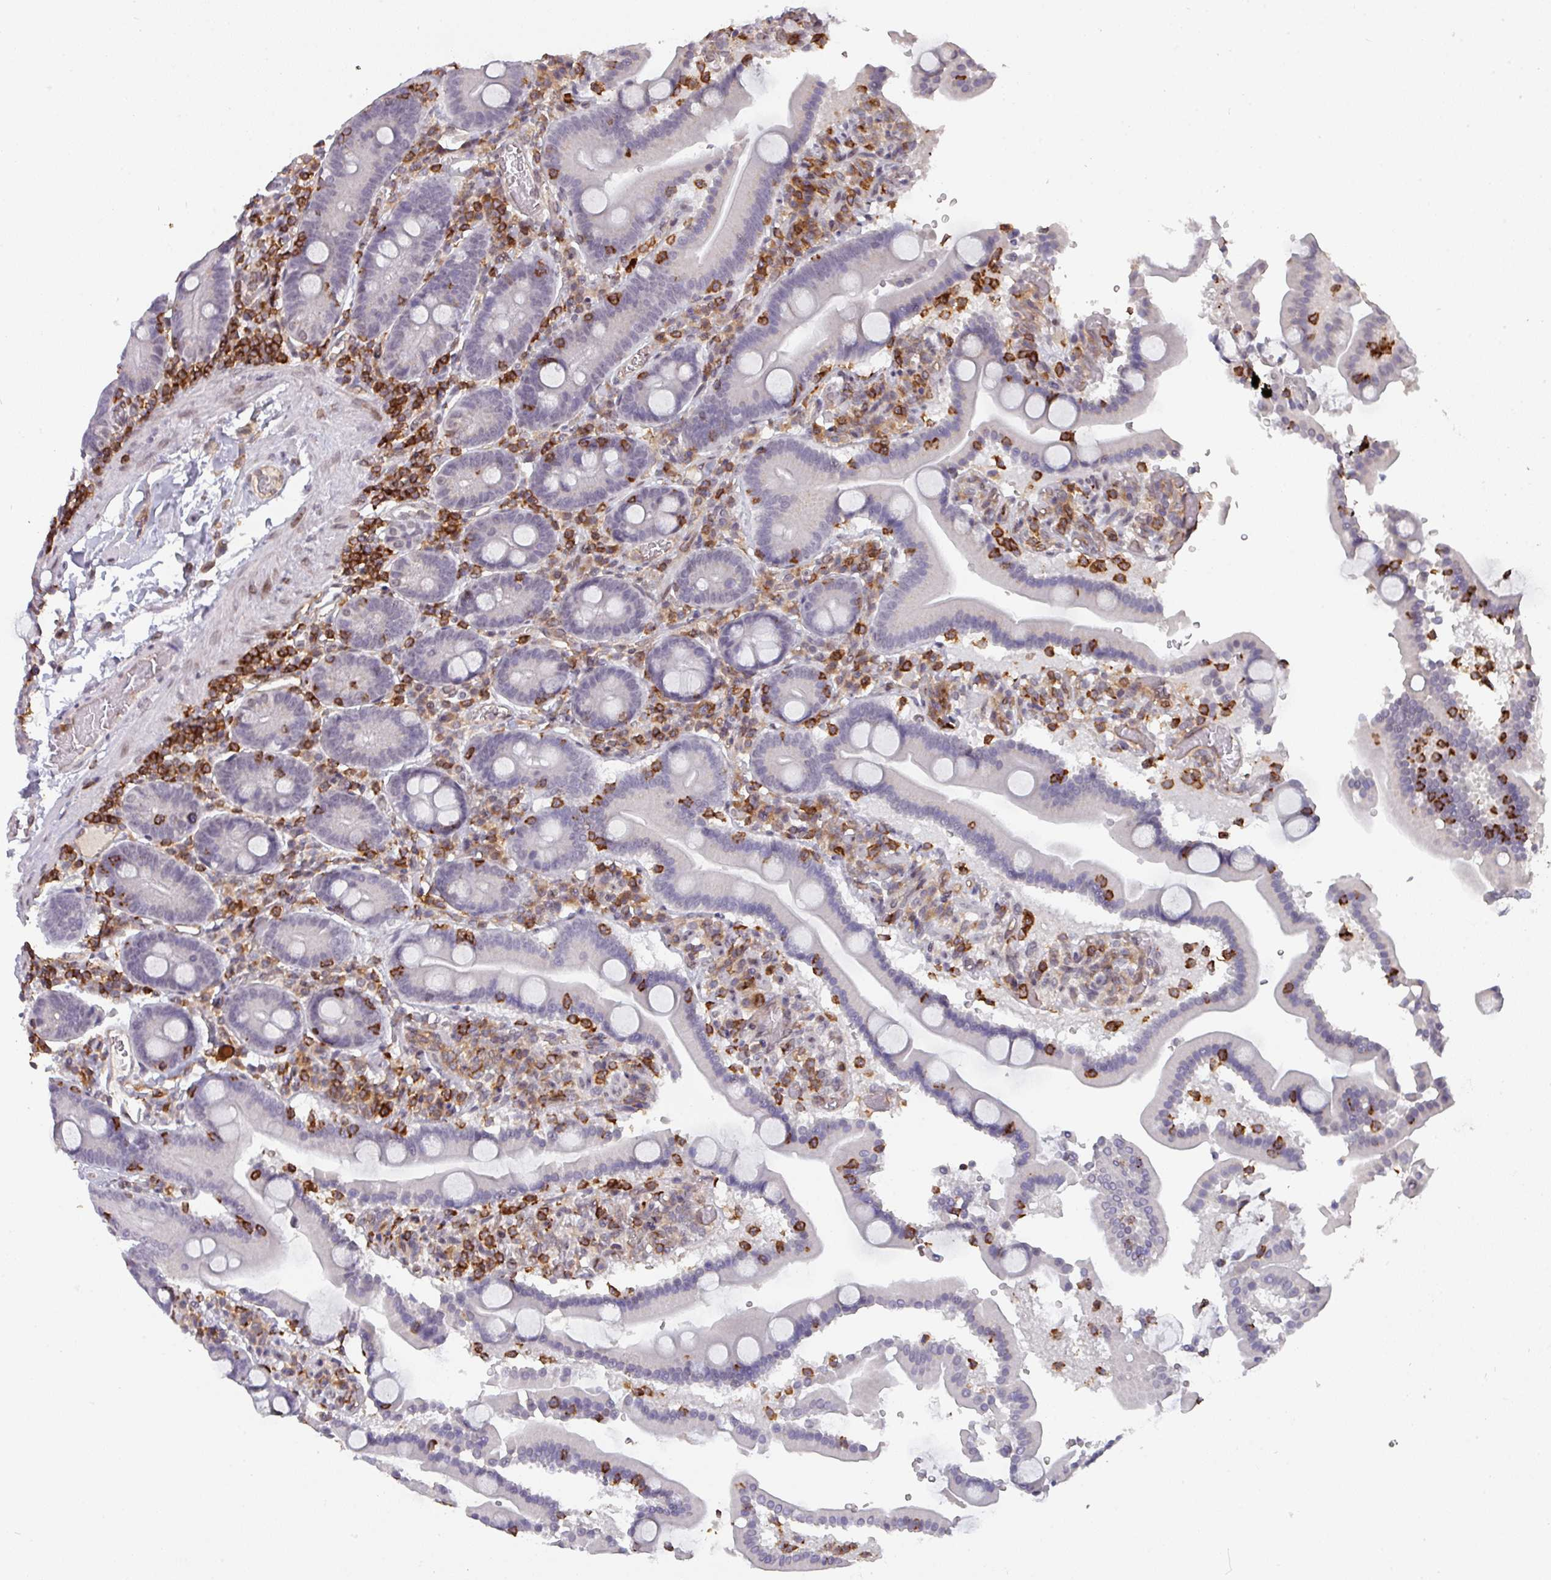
{"staining": {"intensity": "negative", "quantity": "none", "location": "none"}, "tissue": "duodenum", "cell_type": "Glandular cells", "image_type": "normal", "snomed": [{"axis": "morphology", "description": "Normal tissue, NOS"}, {"axis": "topography", "description": "Duodenum"}], "caption": "Human duodenum stained for a protein using immunohistochemistry exhibits no positivity in glandular cells.", "gene": "RASAL3", "patient": {"sex": "male", "age": 55}}